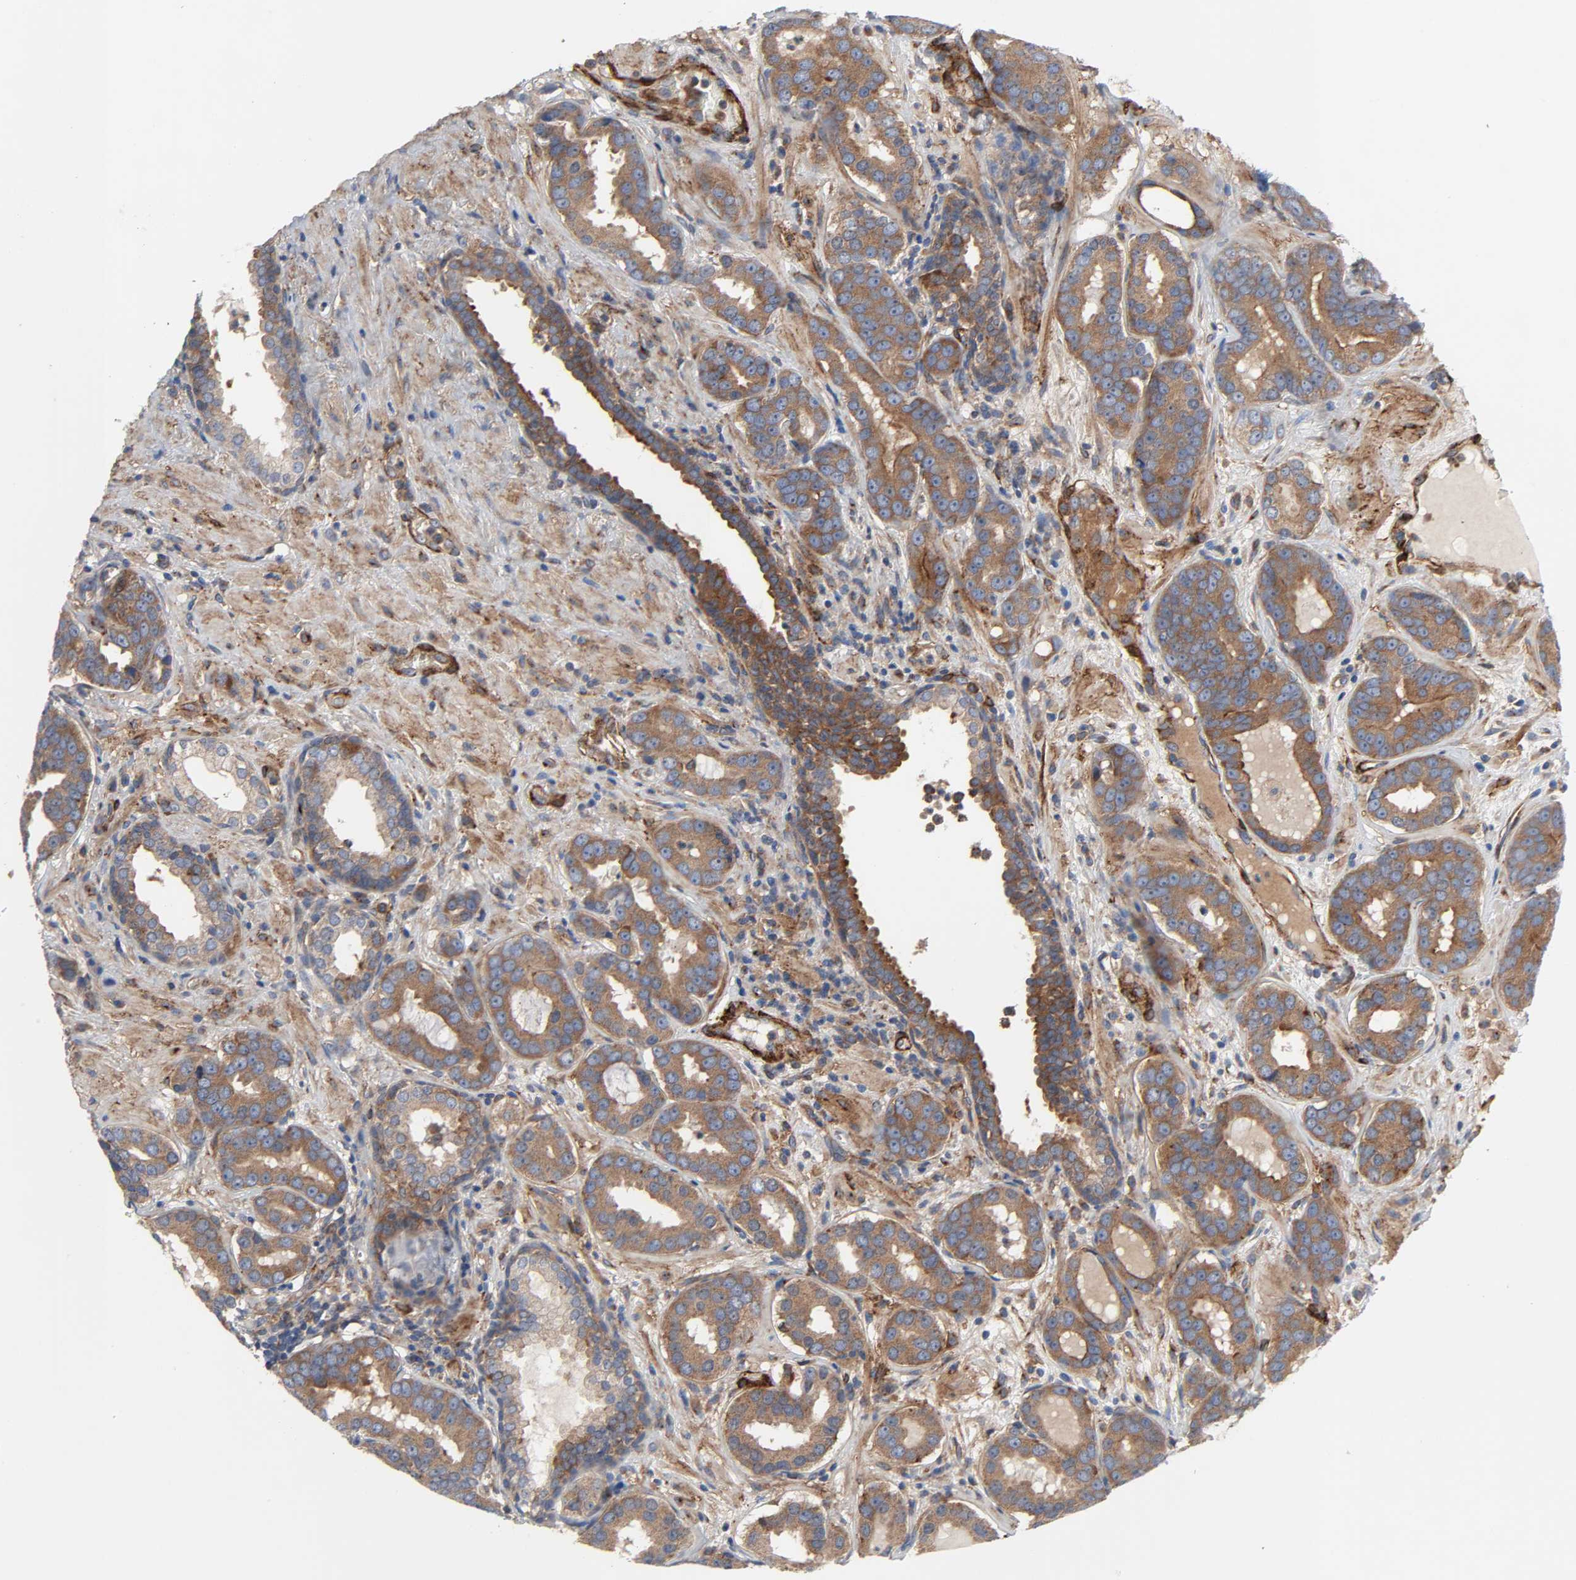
{"staining": {"intensity": "moderate", "quantity": ">75%", "location": "cytoplasmic/membranous"}, "tissue": "prostate cancer", "cell_type": "Tumor cells", "image_type": "cancer", "snomed": [{"axis": "morphology", "description": "Adenocarcinoma, Low grade"}, {"axis": "topography", "description": "Prostate"}], "caption": "A brown stain highlights moderate cytoplasmic/membranous positivity of a protein in adenocarcinoma (low-grade) (prostate) tumor cells.", "gene": "ARHGAP1", "patient": {"sex": "male", "age": 59}}